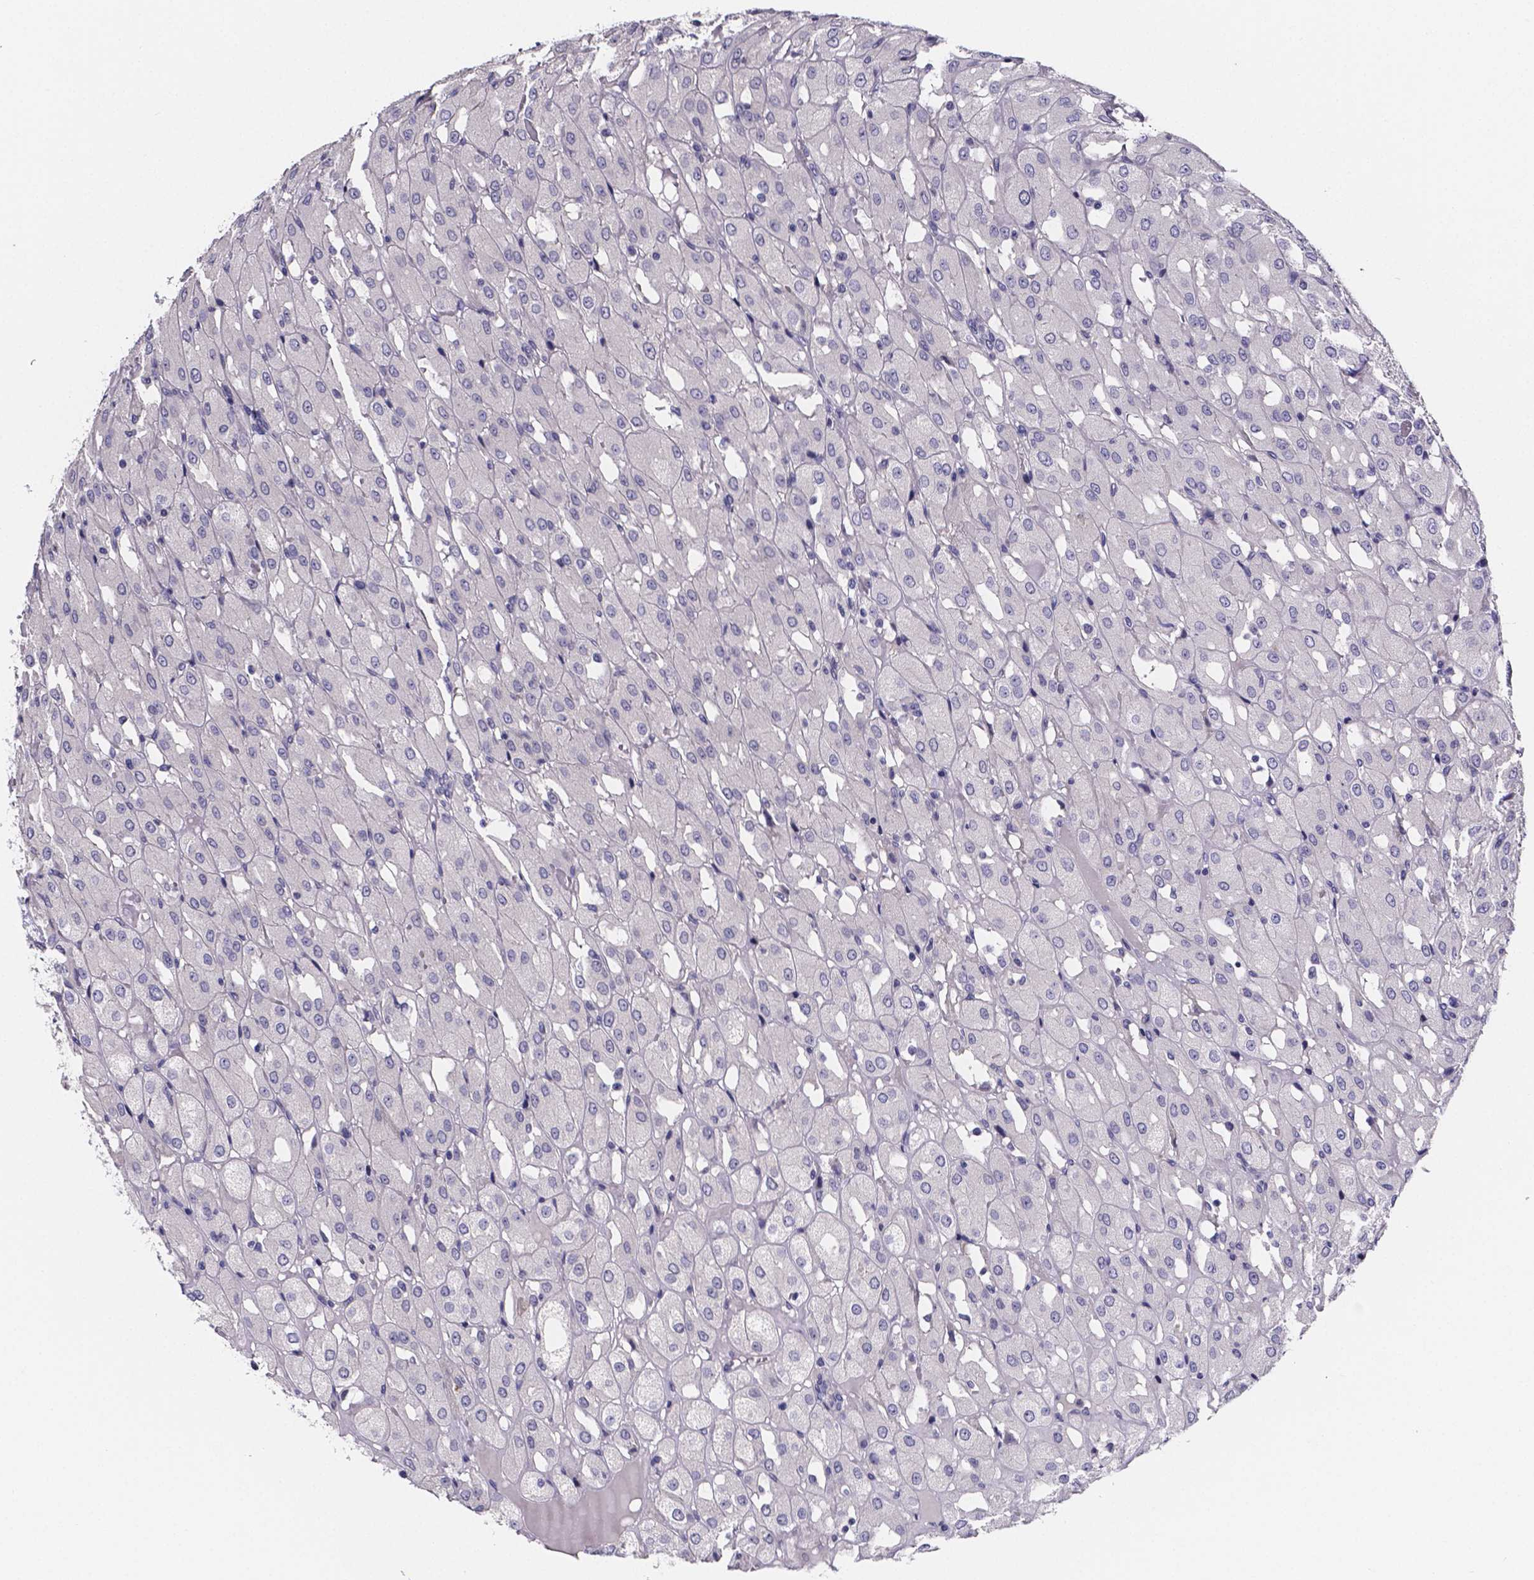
{"staining": {"intensity": "negative", "quantity": "none", "location": "none"}, "tissue": "renal cancer", "cell_type": "Tumor cells", "image_type": "cancer", "snomed": [{"axis": "morphology", "description": "Adenocarcinoma, NOS"}, {"axis": "topography", "description": "Kidney"}], "caption": "Tumor cells are negative for brown protein staining in renal cancer.", "gene": "IZUMO1", "patient": {"sex": "male", "age": 72}}